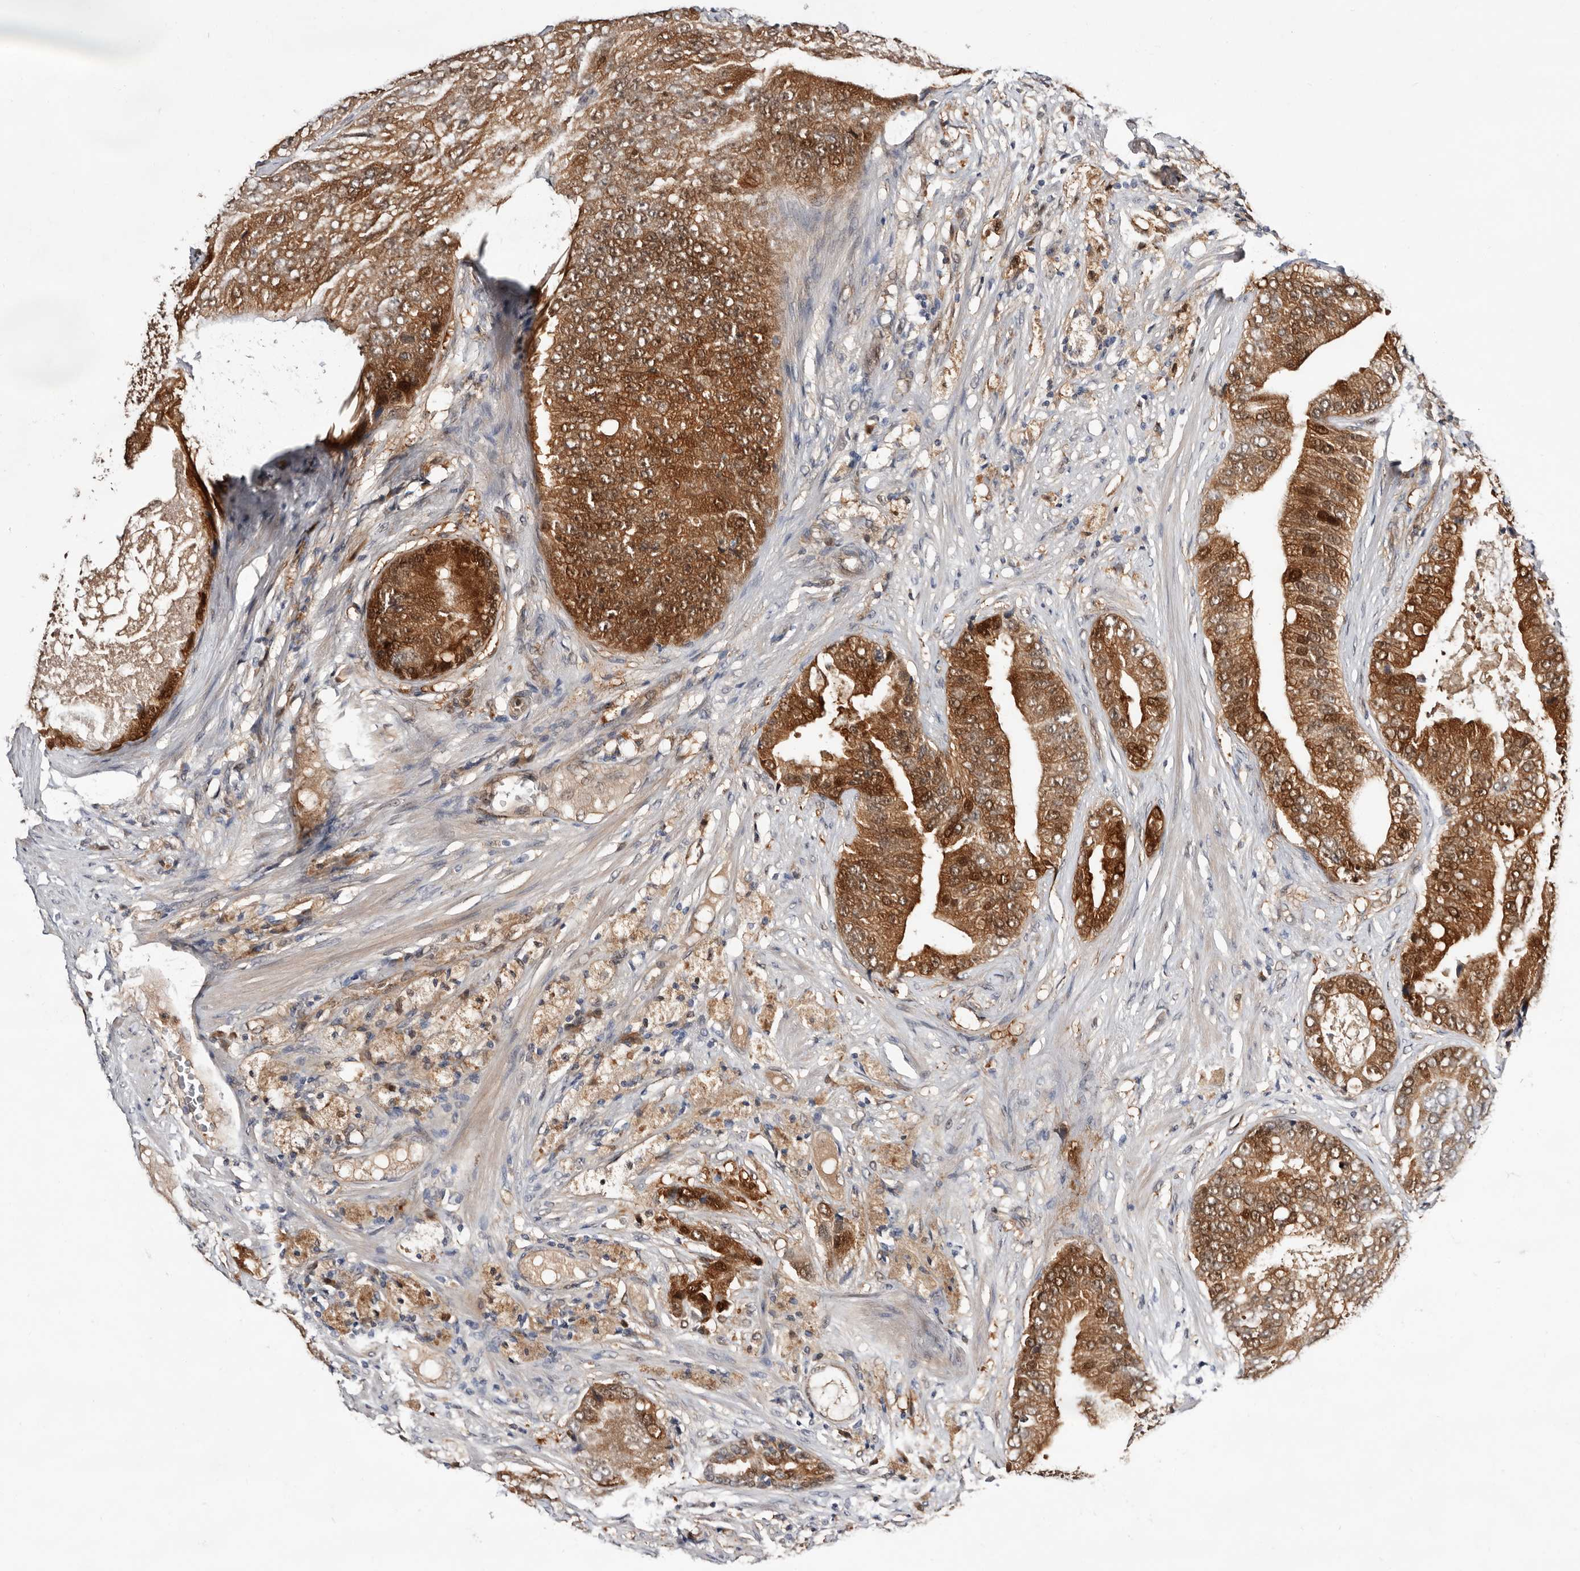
{"staining": {"intensity": "strong", "quantity": ">75%", "location": "cytoplasmic/membranous,nuclear"}, "tissue": "prostate cancer", "cell_type": "Tumor cells", "image_type": "cancer", "snomed": [{"axis": "morphology", "description": "Adenocarcinoma, High grade"}, {"axis": "topography", "description": "Prostate"}], "caption": "Protein positivity by IHC reveals strong cytoplasmic/membranous and nuclear positivity in about >75% of tumor cells in prostate adenocarcinoma (high-grade).", "gene": "TP53I3", "patient": {"sex": "male", "age": 70}}